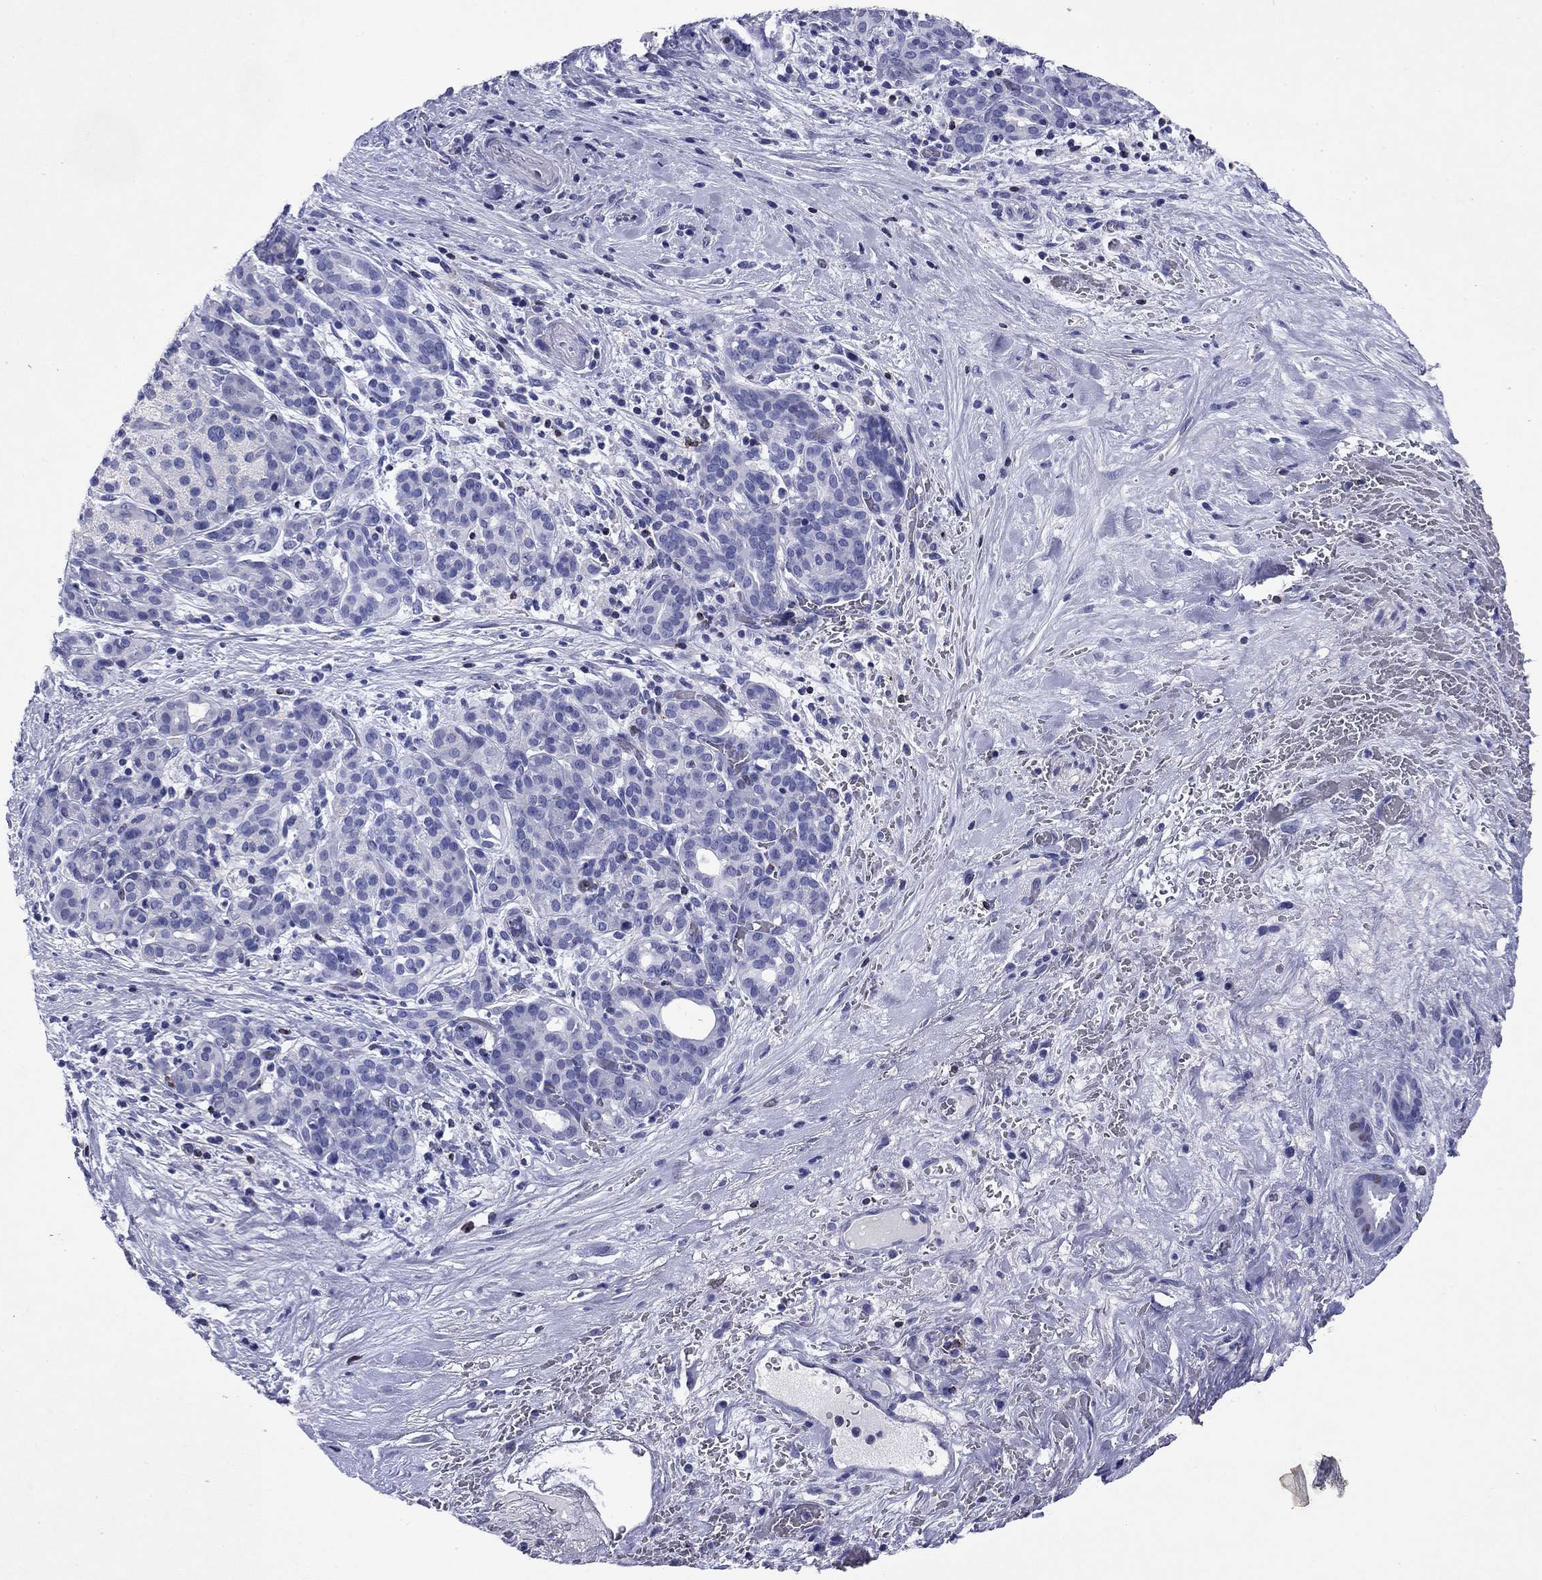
{"staining": {"intensity": "negative", "quantity": "none", "location": "none"}, "tissue": "pancreatic cancer", "cell_type": "Tumor cells", "image_type": "cancer", "snomed": [{"axis": "morphology", "description": "Adenocarcinoma, NOS"}, {"axis": "topography", "description": "Pancreas"}], "caption": "Tumor cells show no significant expression in pancreatic adenocarcinoma.", "gene": "GZMK", "patient": {"sex": "male", "age": 44}}